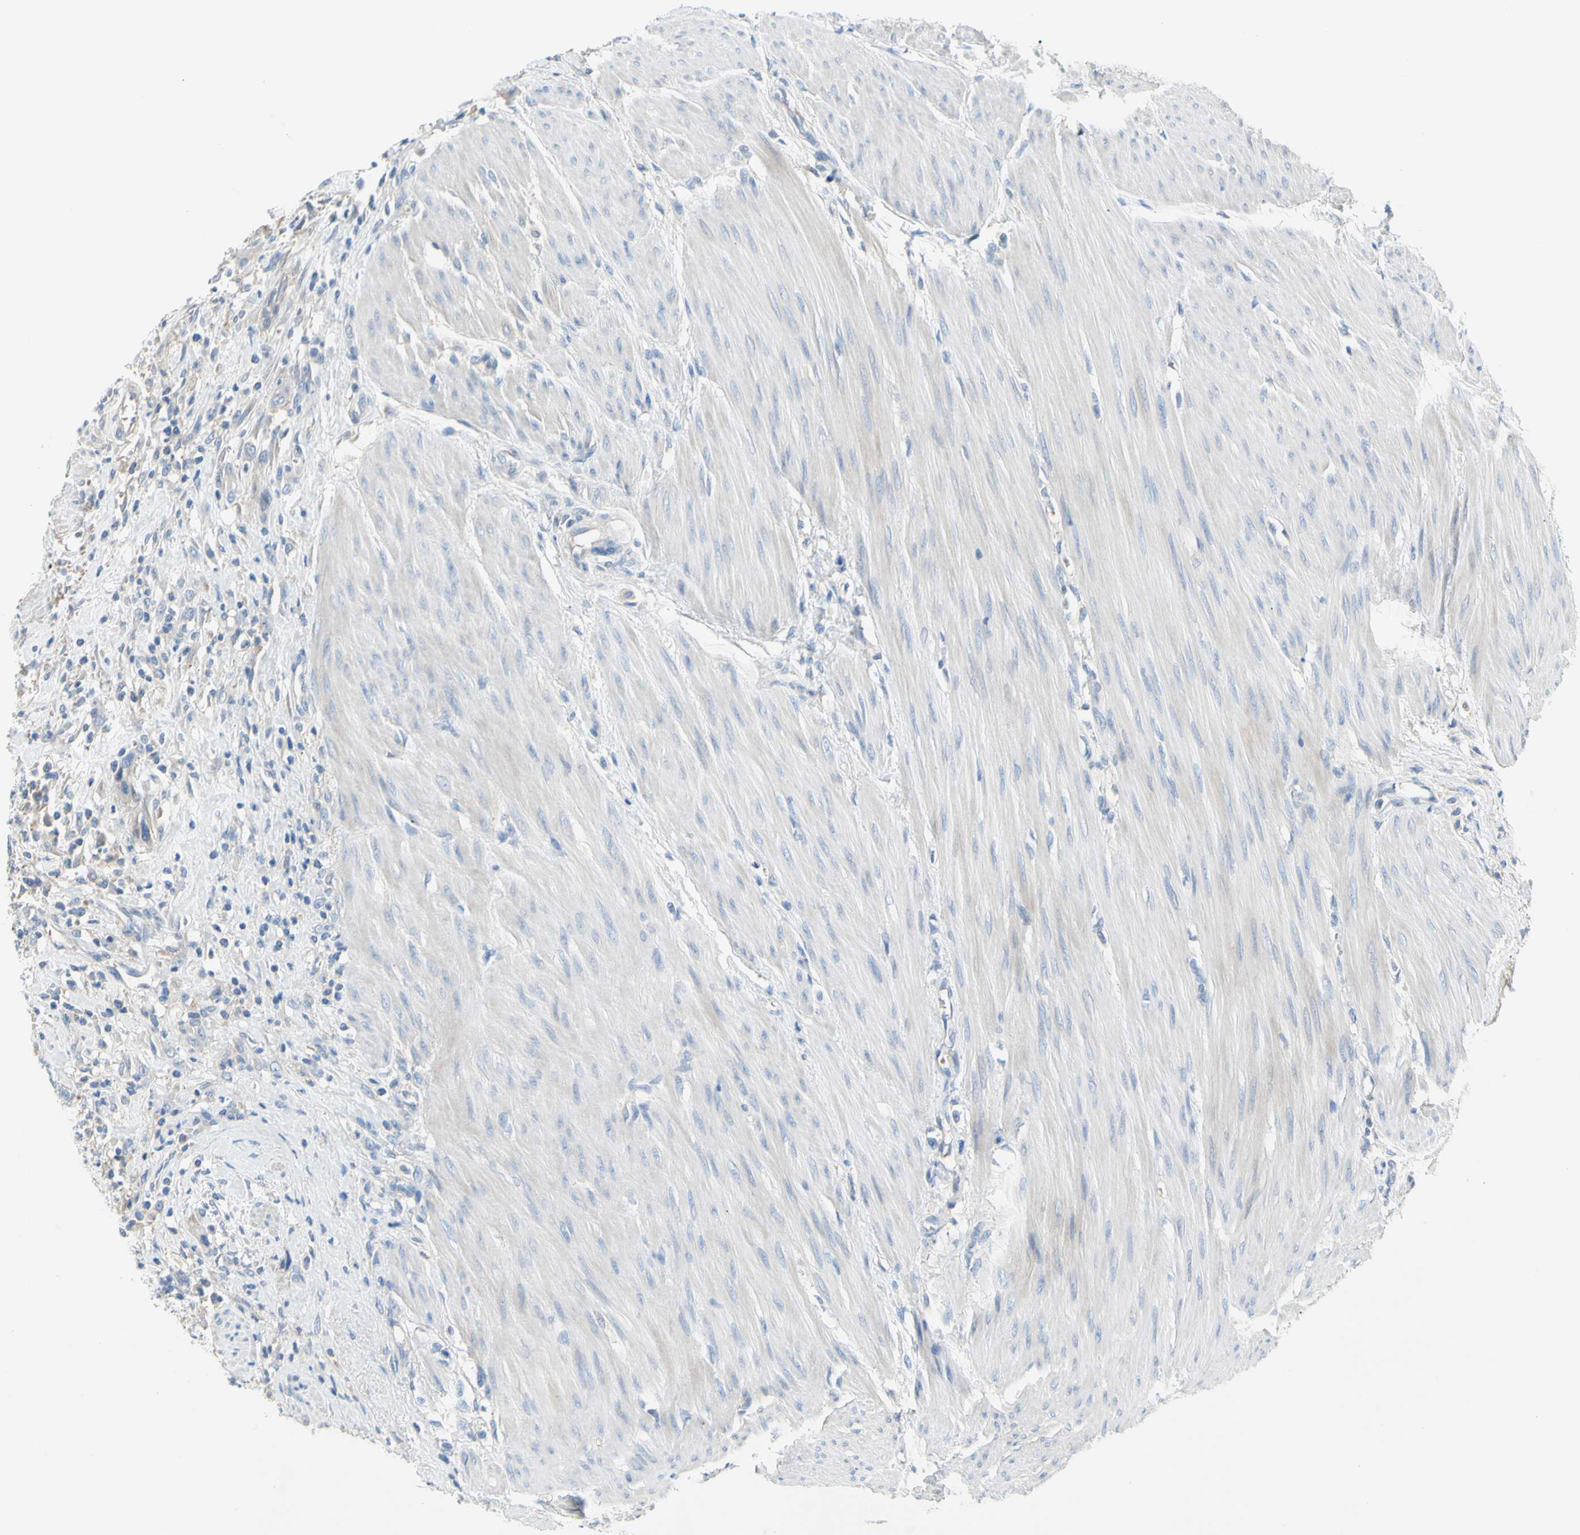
{"staining": {"intensity": "negative", "quantity": "none", "location": "none"}, "tissue": "urothelial cancer", "cell_type": "Tumor cells", "image_type": "cancer", "snomed": [{"axis": "morphology", "description": "Urothelial carcinoma, High grade"}, {"axis": "topography", "description": "Urinary bladder"}], "caption": "This is an immunohistochemistry (IHC) micrograph of human urothelial cancer. There is no positivity in tumor cells.", "gene": "TMEM59L", "patient": {"sex": "male", "age": 35}}